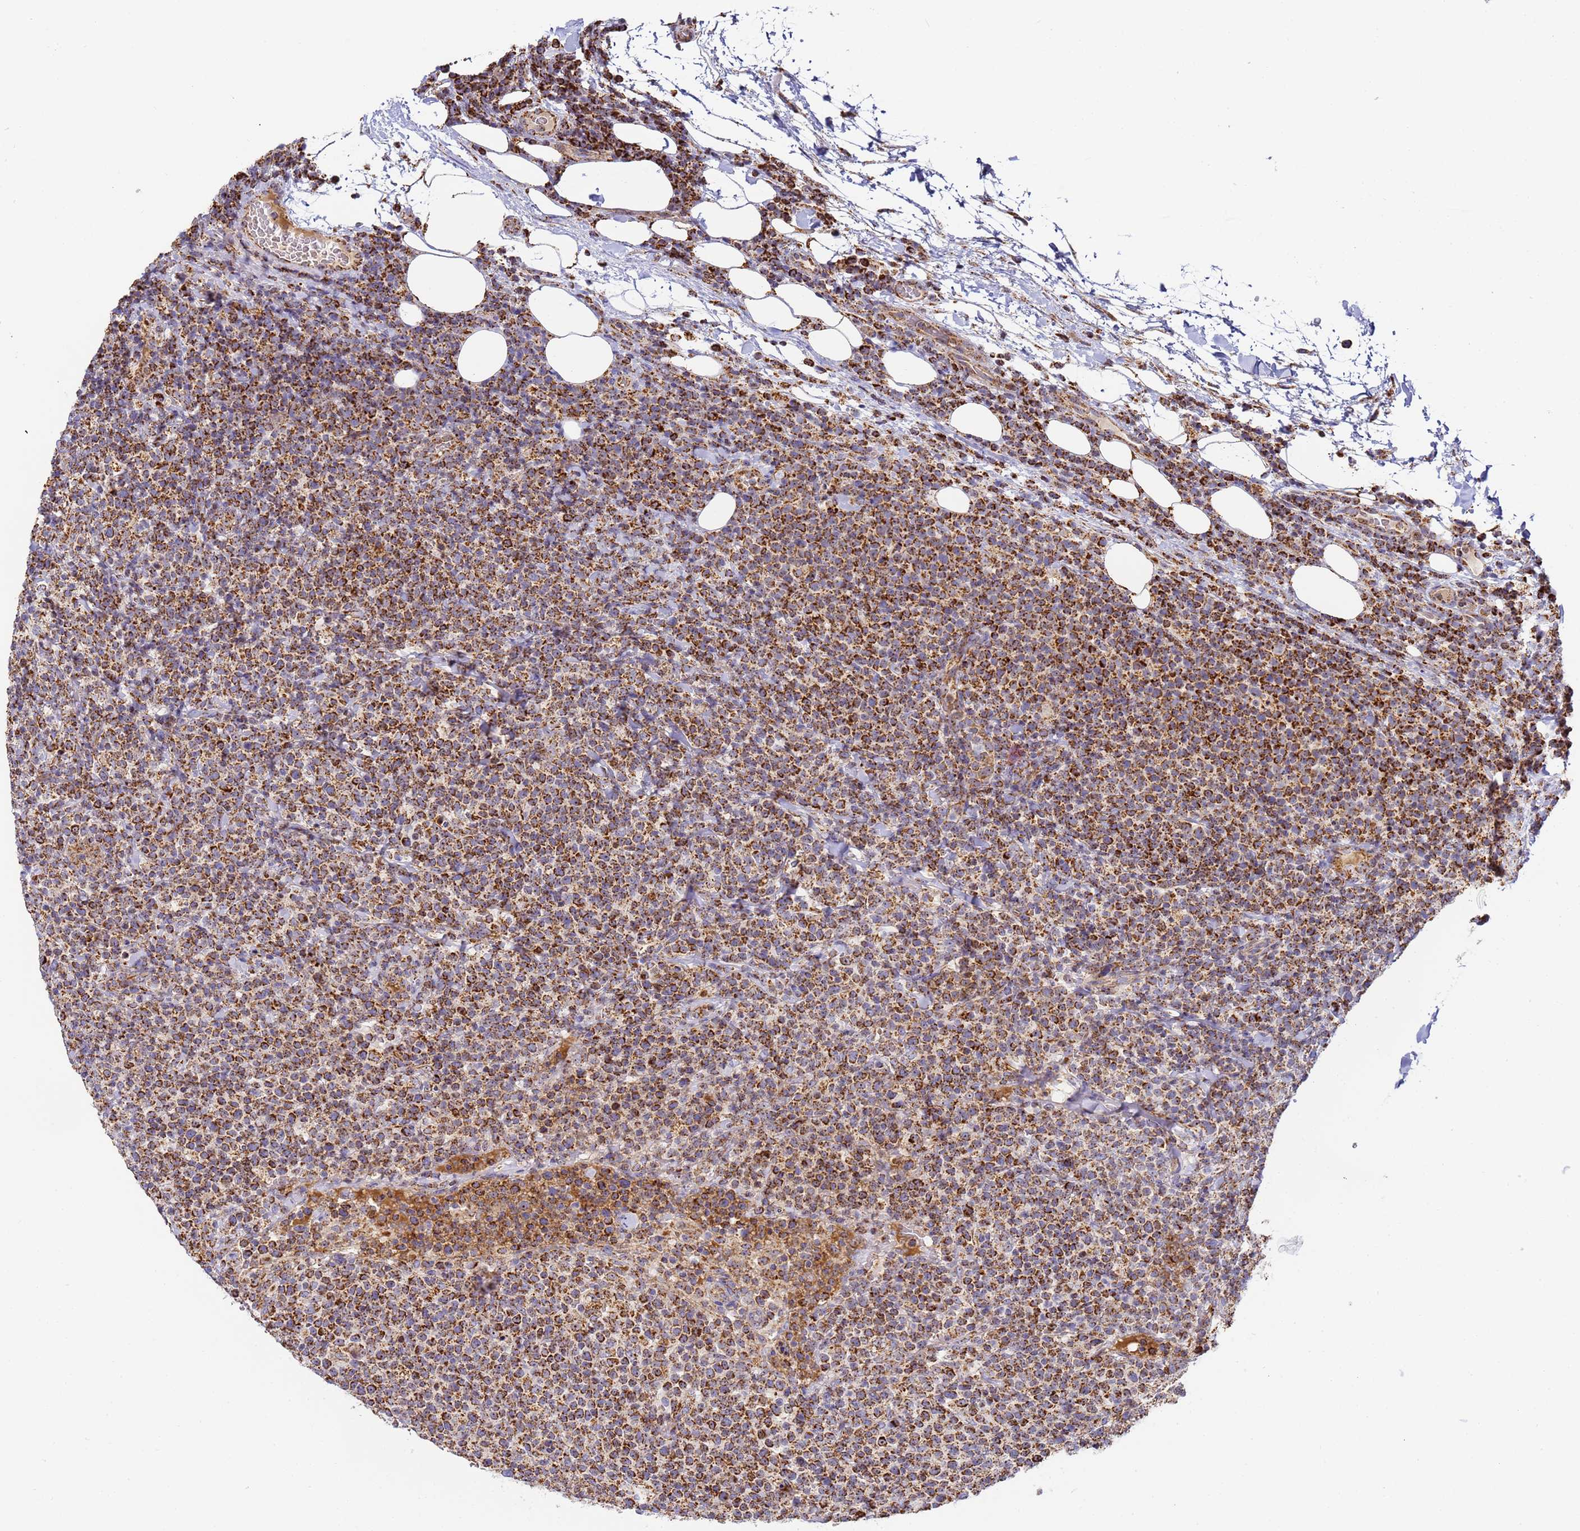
{"staining": {"intensity": "strong", "quantity": ">75%", "location": "cytoplasmic/membranous"}, "tissue": "lymphoma", "cell_type": "Tumor cells", "image_type": "cancer", "snomed": [{"axis": "morphology", "description": "Malignant lymphoma, non-Hodgkin's type, High grade"}, {"axis": "topography", "description": "Lymph node"}], "caption": "Malignant lymphoma, non-Hodgkin's type (high-grade) stained with a protein marker shows strong staining in tumor cells.", "gene": "FRG2C", "patient": {"sex": "male", "age": 61}}